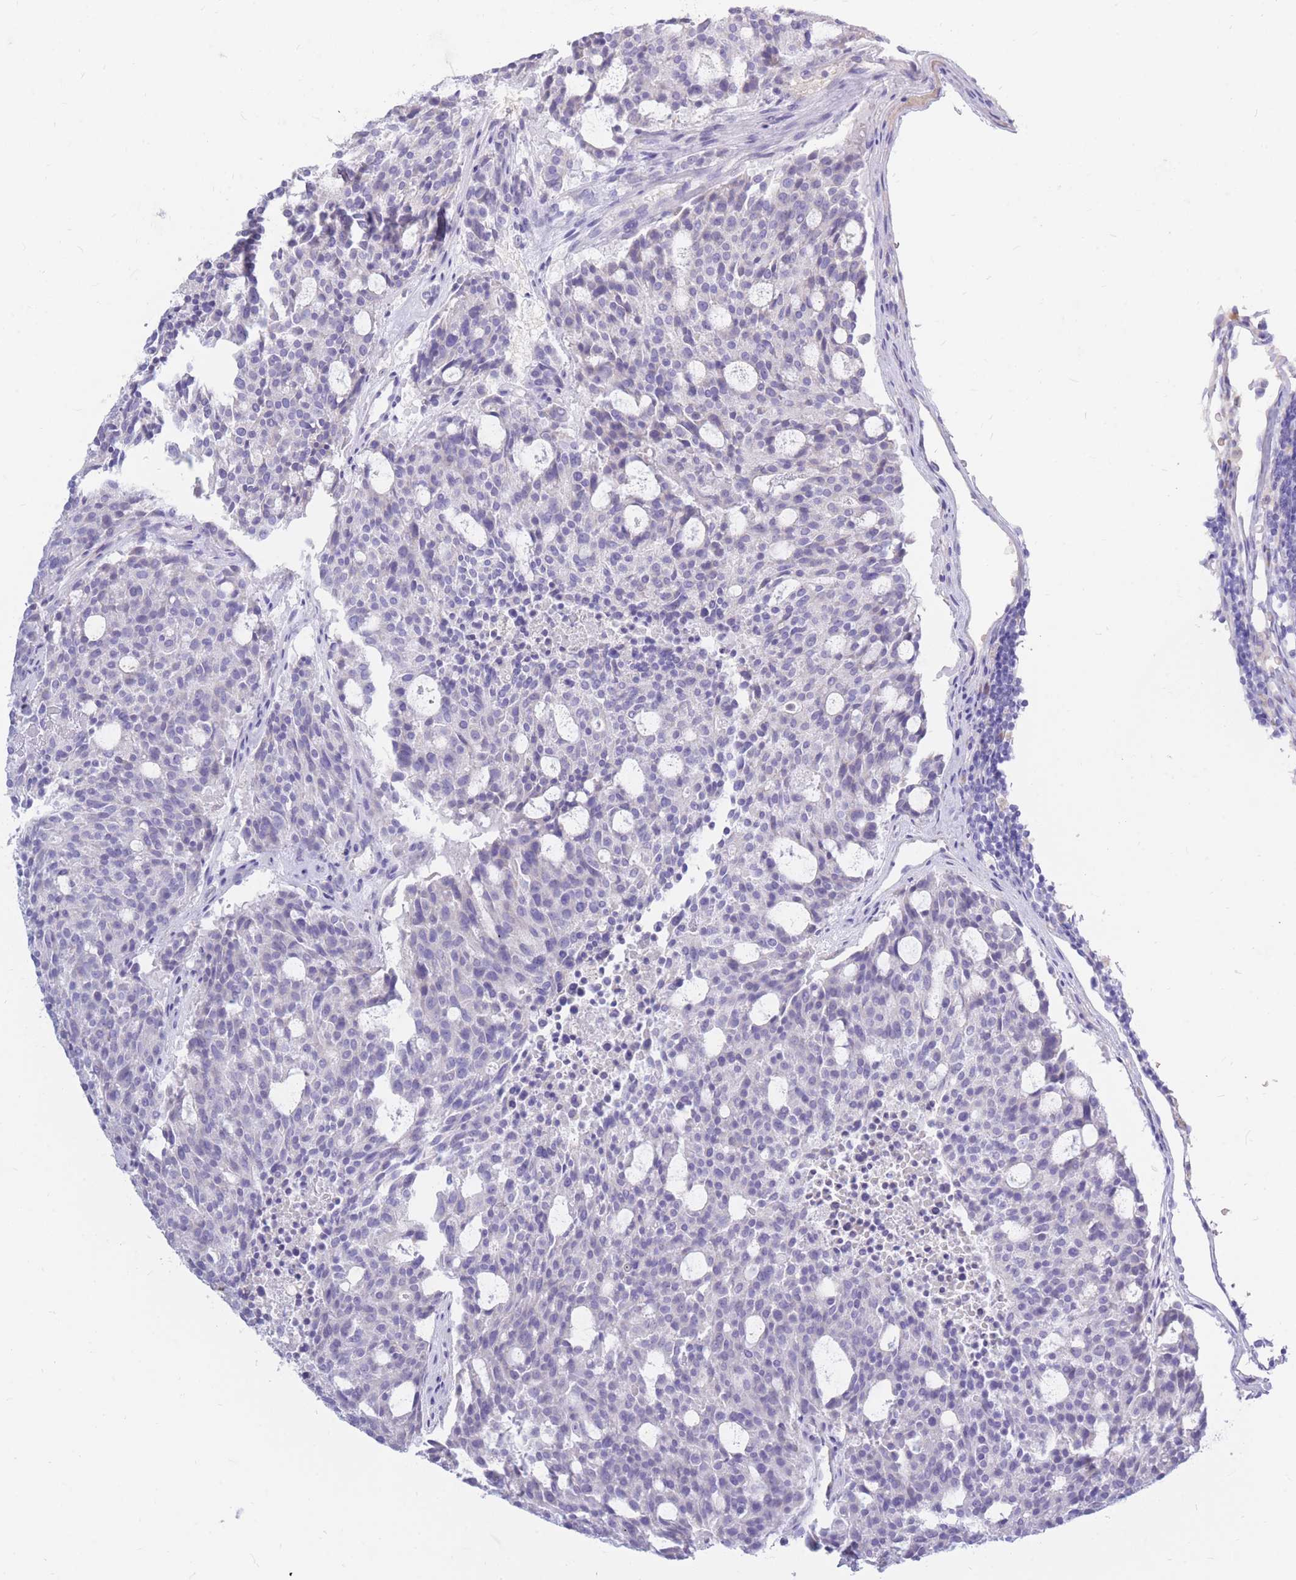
{"staining": {"intensity": "negative", "quantity": "none", "location": "none"}, "tissue": "carcinoid", "cell_type": "Tumor cells", "image_type": "cancer", "snomed": [{"axis": "morphology", "description": "Carcinoid, malignant, NOS"}, {"axis": "topography", "description": "Pancreas"}], "caption": "Immunohistochemistry of human carcinoid displays no staining in tumor cells.", "gene": "TPSD1", "patient": {"sex": "female", "age": 54}}